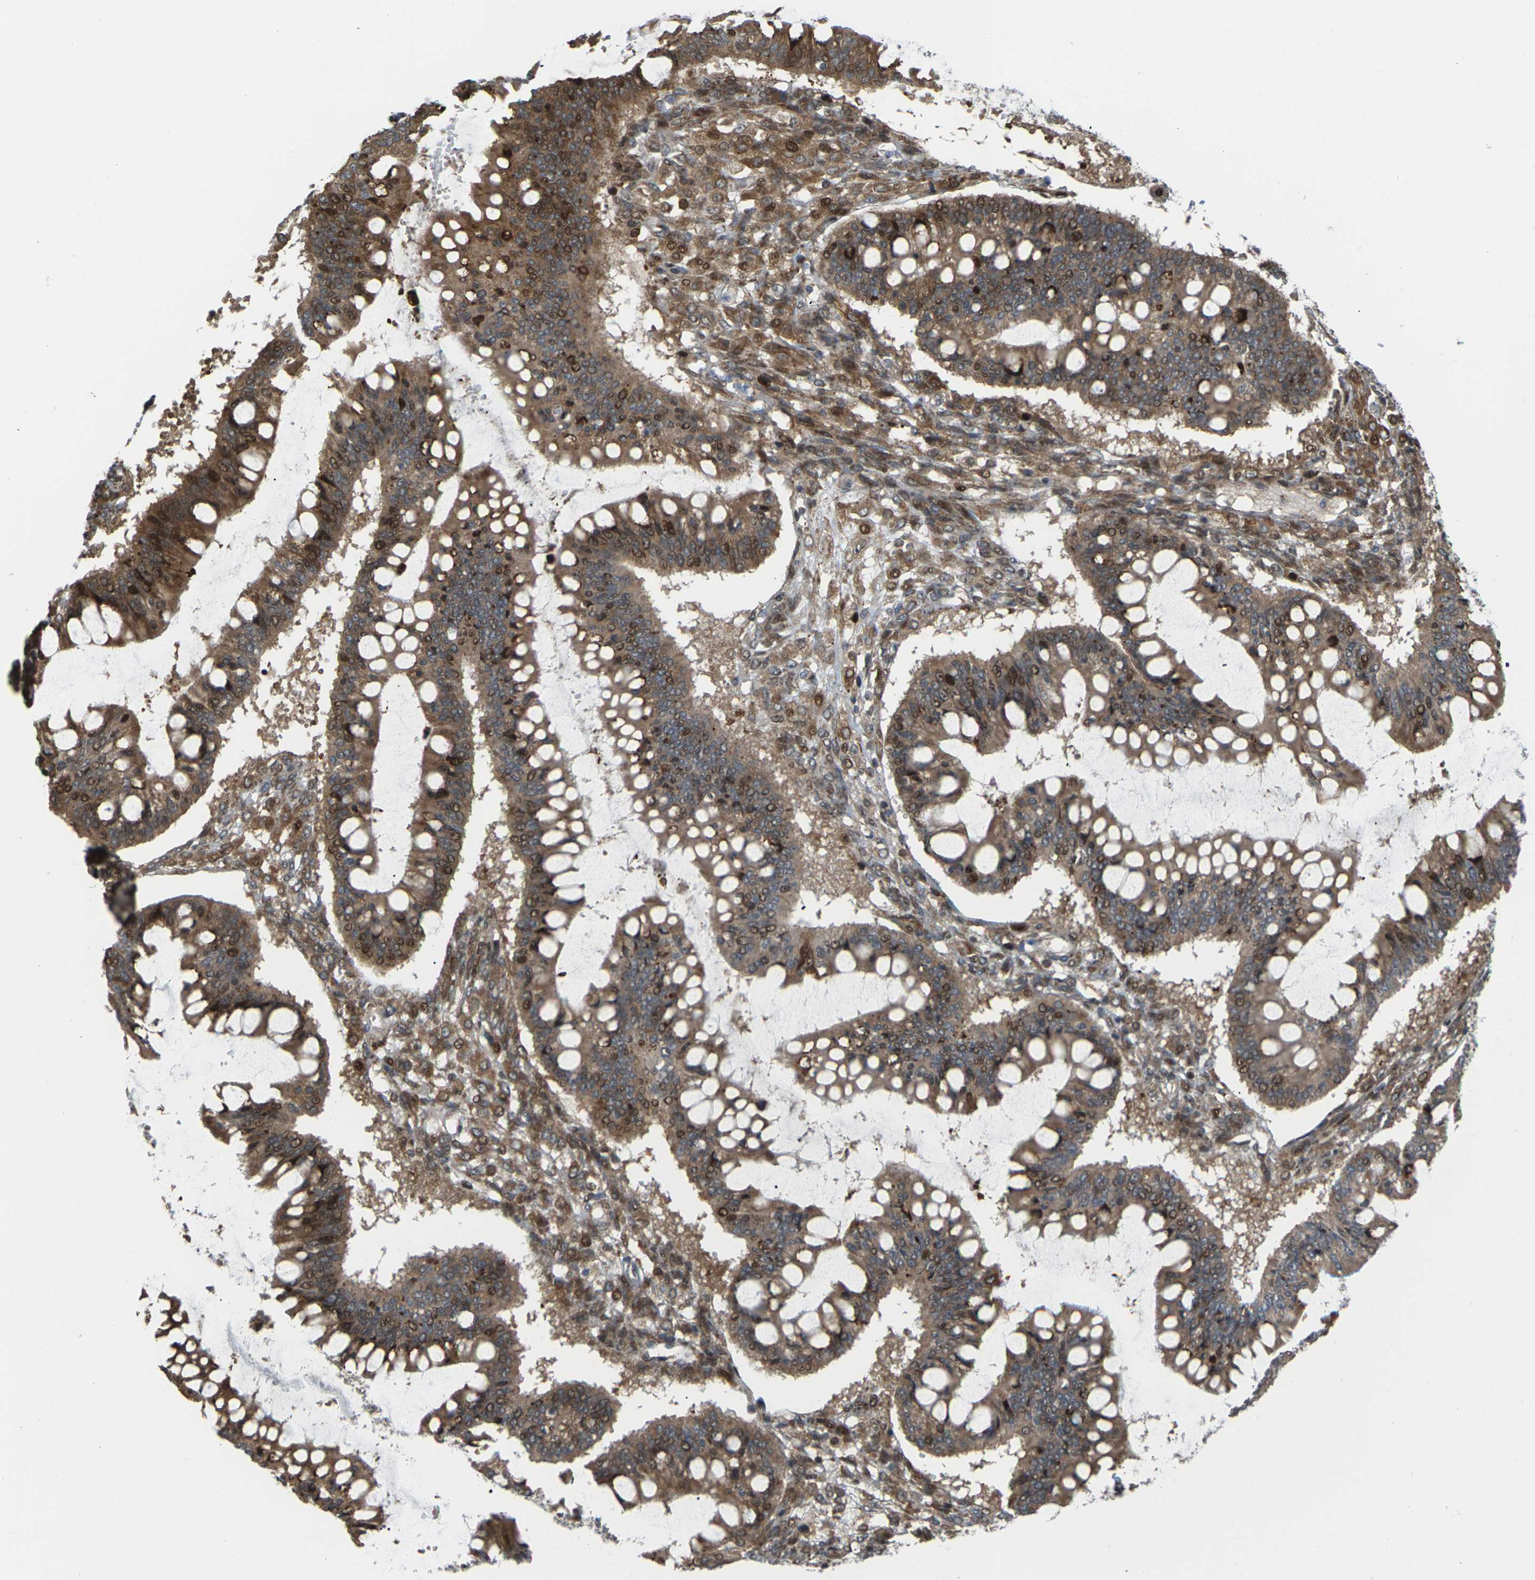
{"staining": {"intensity": "moderate", "quantity": ">75%", "location": "cytoplasmic/membranous,nuclear"}, "tissue": "ovarian cancer", "cell_type": "Tumor cells", "image_type": "cancer", "snomed": [{"axis": "morphology", "description": "Cystadenocarcinoma, mucinous, NOS"}, {"axis": "topography", "description": "Ovary"}], "caption": "DAB immunohistochemical staining of ovarian cancer (mucinous cystadenocarcinoma) exhibits moderate cytoplasmic/membranous and nuclear protein expression in approximately >75% of tumor cells.", "gene": "ROBO1", "patient": {"sex": "female", "age": 73}}